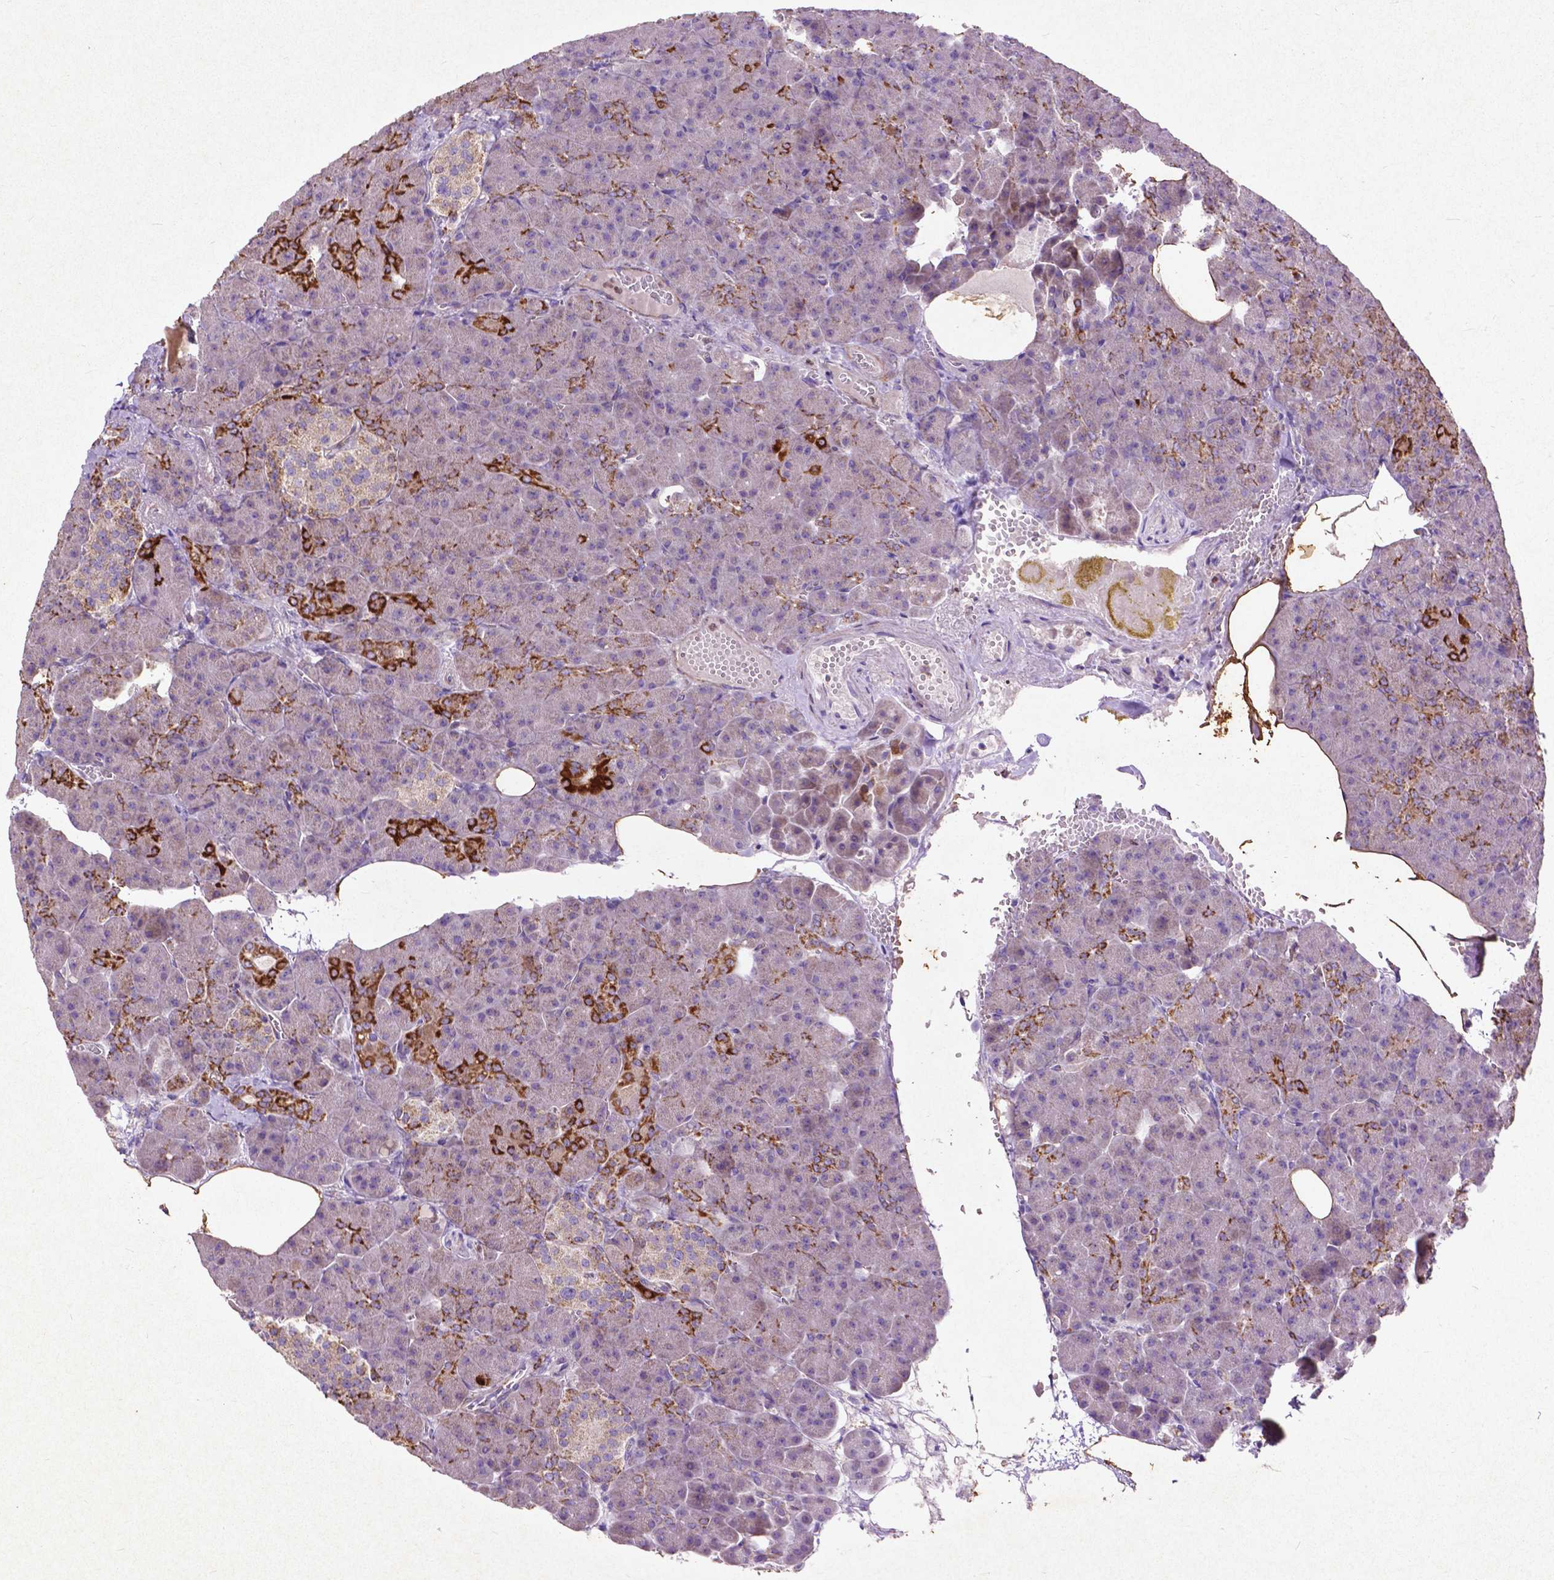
{"staining": {"intensity": "strong", "quantity": "<25%", "location": "cytoplasmic/membranous"}, "tissue": "pancreas", "cell_type": "Exocrine glandular cells", "image_type": "normal", "snomed": [{"axis": "morphology", "description": "Normal tissue, NOS"}, {"axis": "topography", "description": "Pancreas"}], "caption": "The photomicrograph demonstrates a brown stain indicating the presence of a protein in the cytoplasmic/membranous of exocrine glandular cells in pancreas.", "gene": "THEGL", "patient": {"sex": "female", "age": 74}}